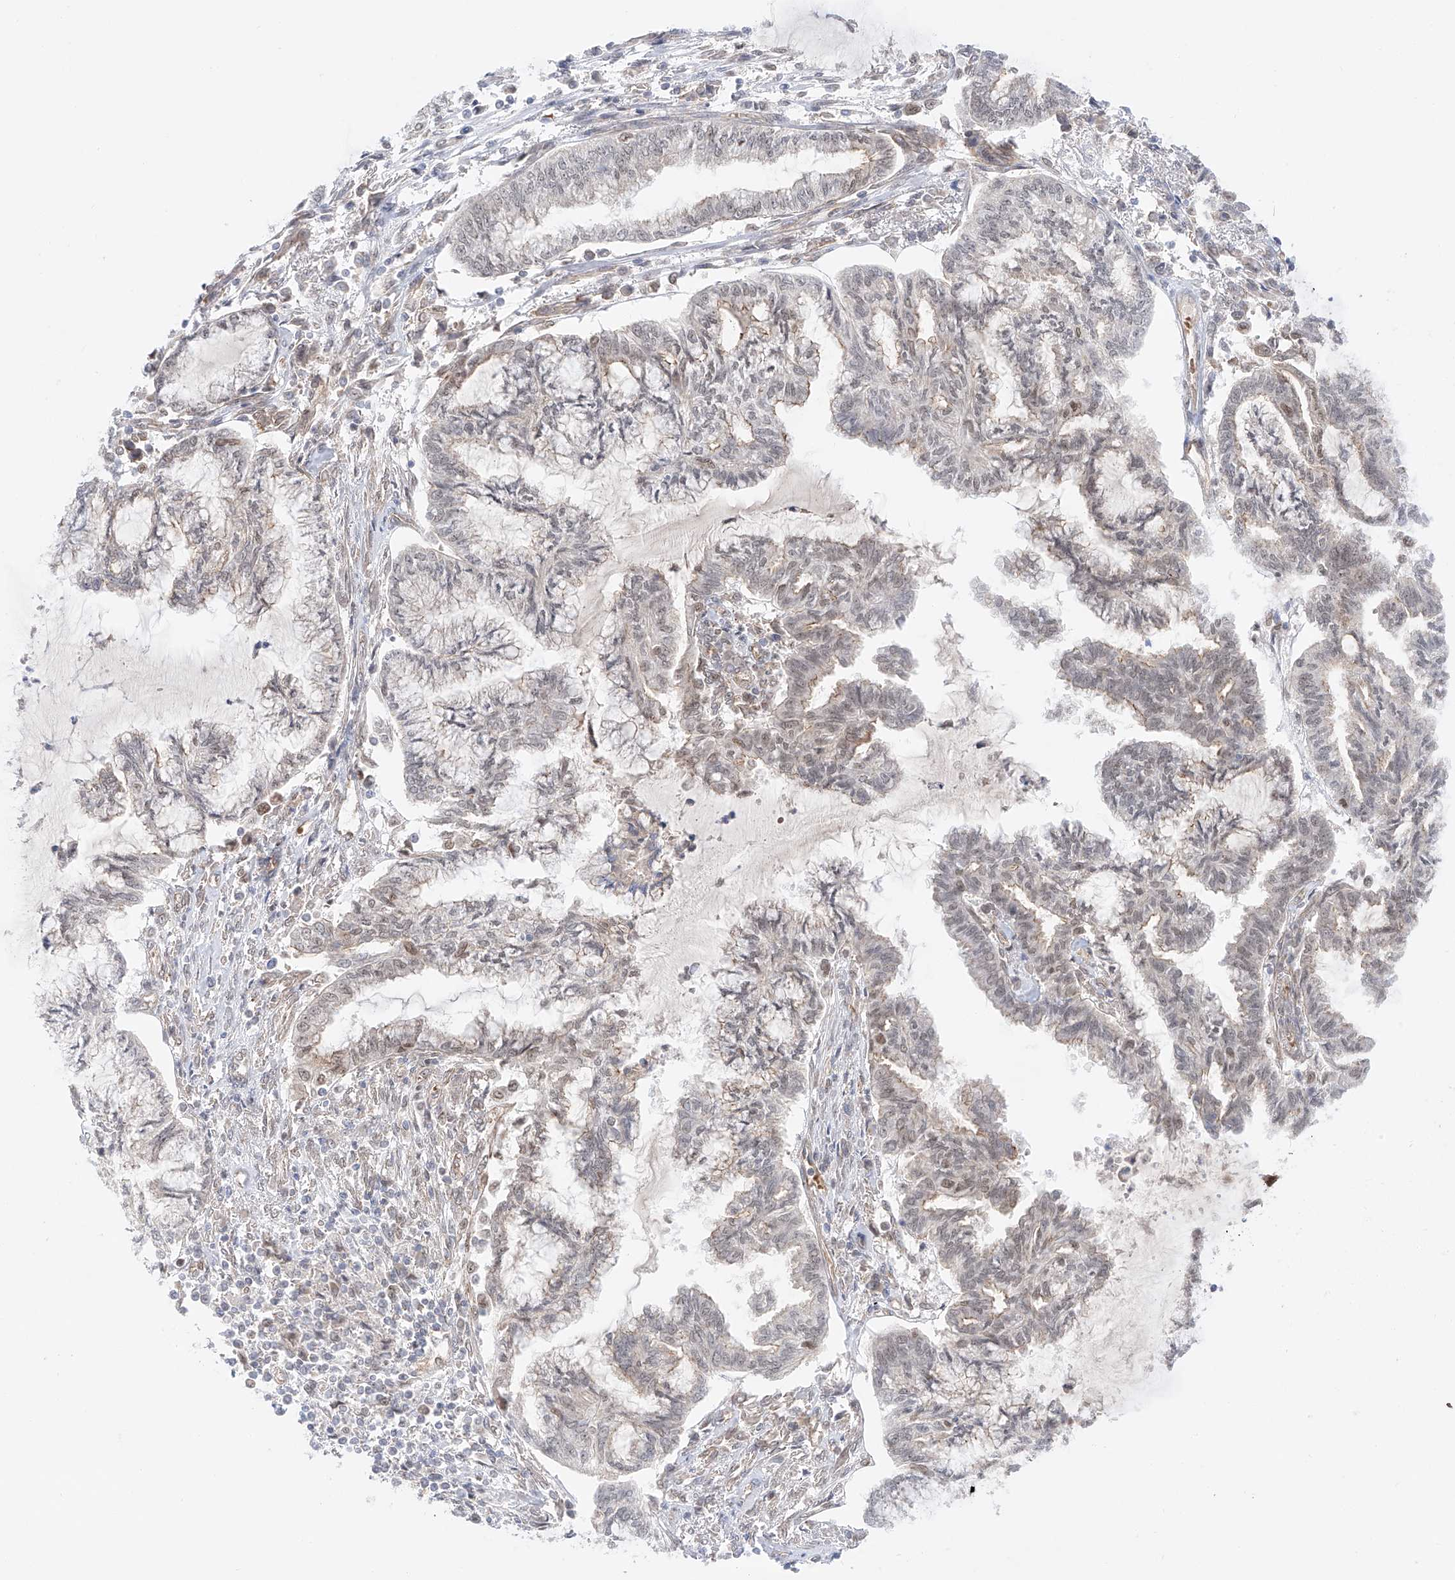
{"staining": {"intensity": "moderate", "quantity": "<25%", "location": "nuclear"}, "tissue": "endometrial cancer", "cell_type": "Tumor cells", "image_type": "cancer", "snomed": [{"axis": "morphology", "description": "Adenocarcinoma, NOS"}, {"axis": "topography", "description": "Endometrium"}], "caption": "Protein staining reveals moderate nuclear expression in approximately <25% of tumor cells in endometrial adenocarcinoma.", "gene": "POGK", "patient": {"sex": "female", "age": 86}}